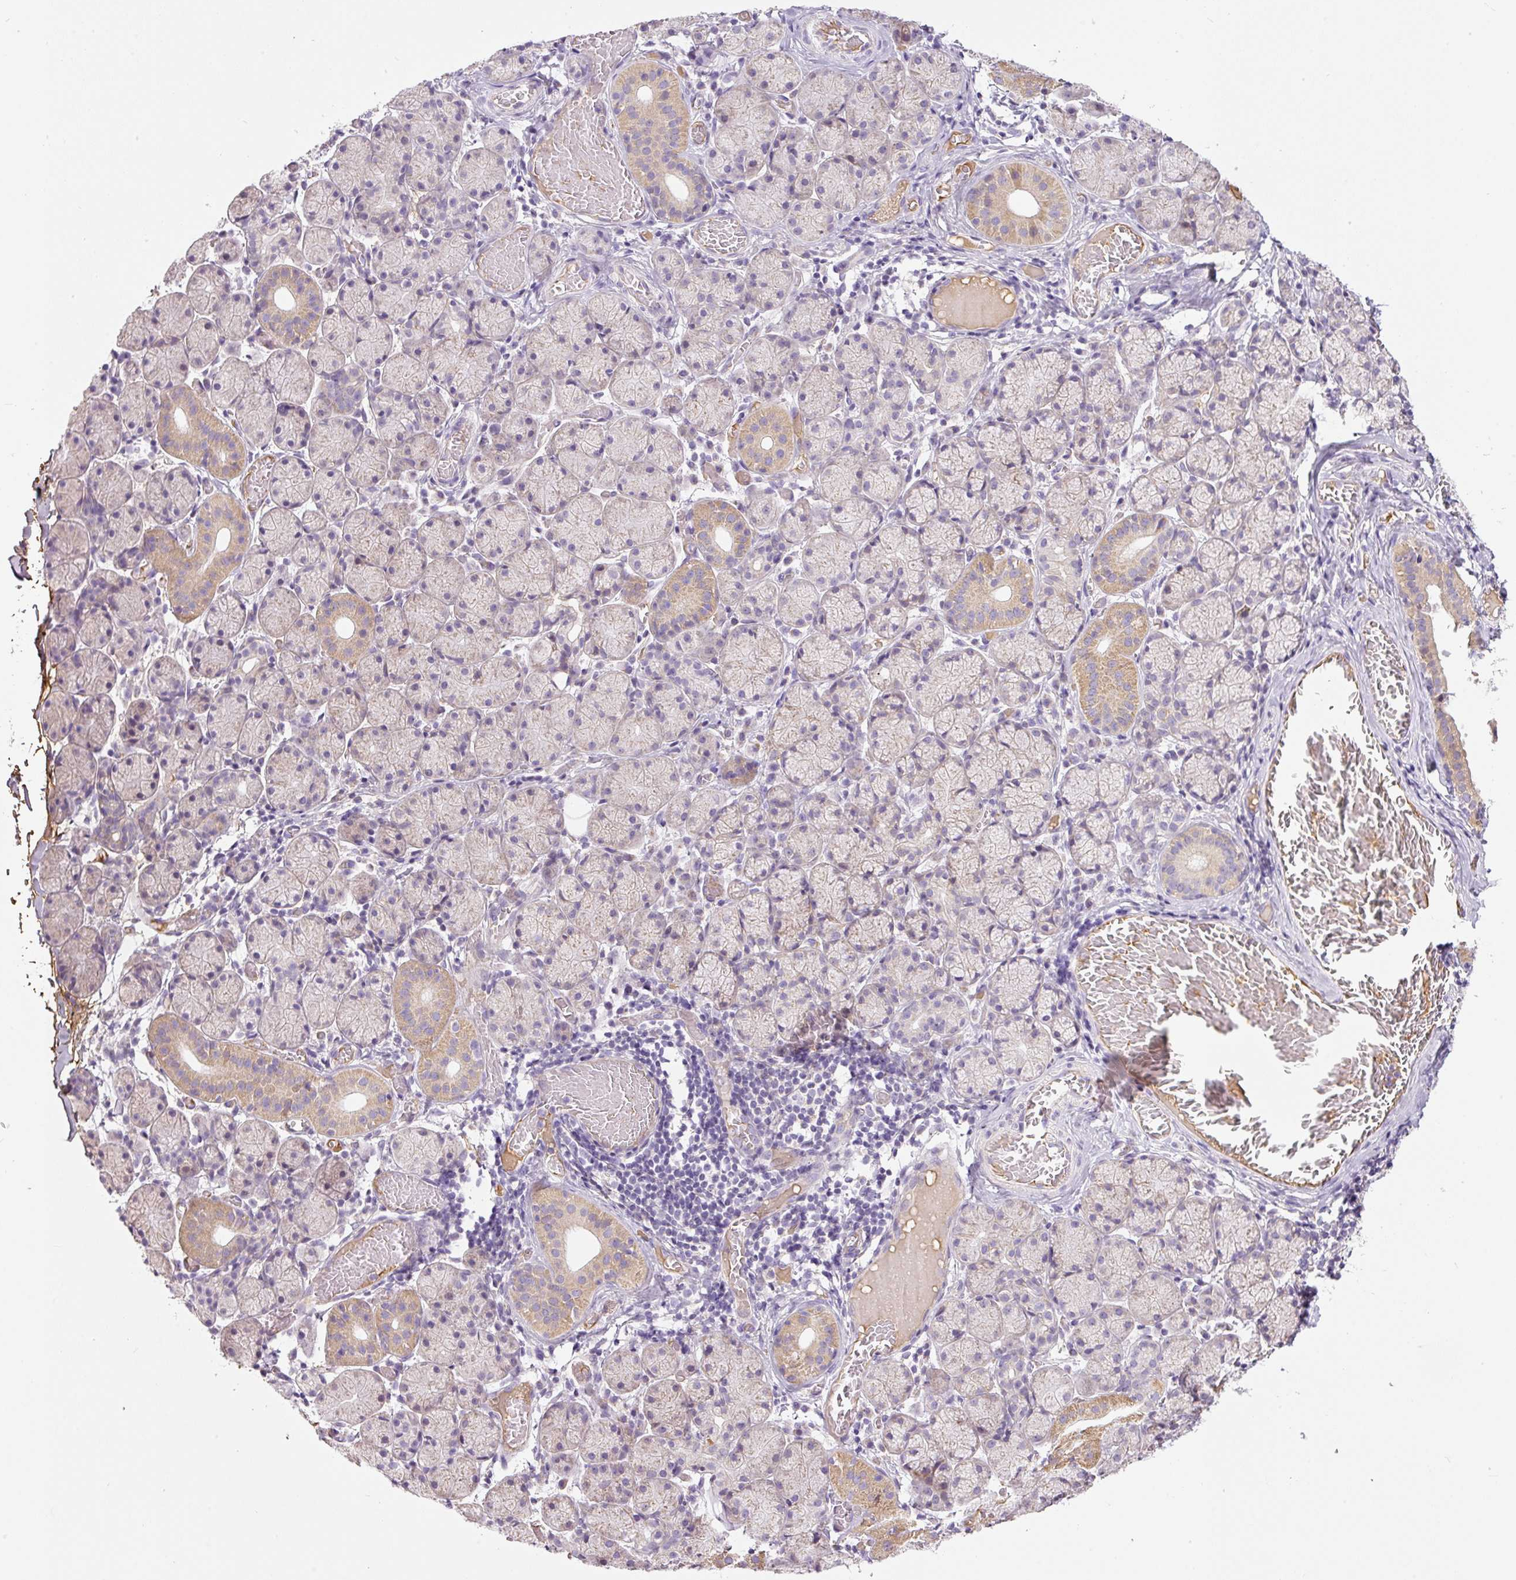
{"staining": {"intensity": "moderate", "quantity": "<25%", "location": "cytoplasmic/membranous"}, "tissue": "salivary gland", "cell_type": "Glandular cells", "image_type": "normal", "snomed": [{"axis": "morphology", "description": "Normal tissue, NOS"}, {"axis": "topography", "description": "Salivary gland"}], "caption": "Immunohistochemistry histopathology image of unremarkable salivary gland: salivary gland stained using immunohistochemistry reveals low levels of moderate protein expression localized specifically in the cytoplasmic/membranous of glandular cells, appearing as a cytoplasmic/membranous brown color.", "gene": "KPNA5", "patient": {"sex": "female", "age": 24}}